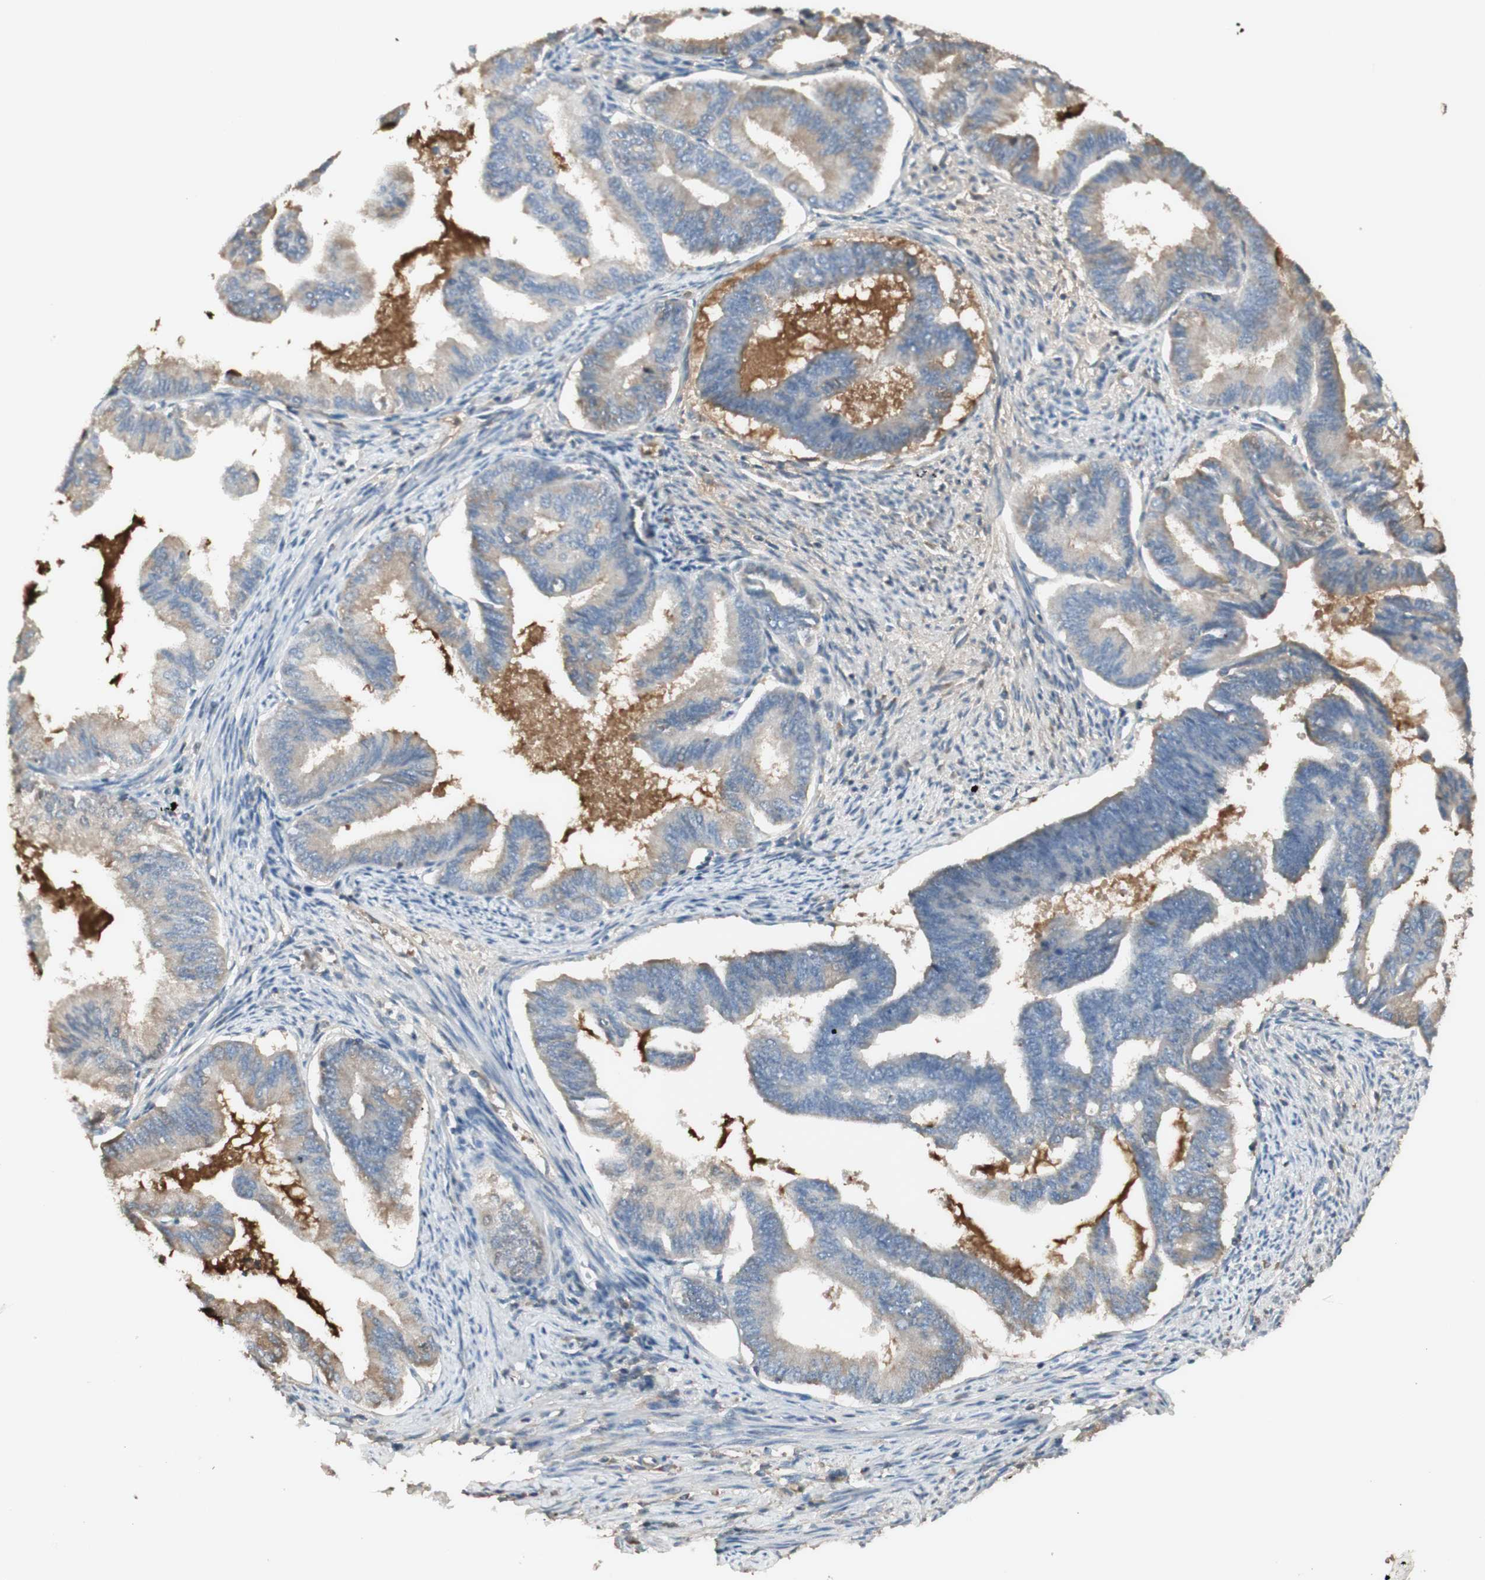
{"staining": {"intensity": "negative", "quantity": "none", "location": "none"}, "tissue": "endometrial cancer", "cell_type": "Tumor cells", "image_type": "cancer", "snomed": [{"axis": "morphology", "description": "Adenocarcinoma, NOS"}, {"axis": "topography", "description": "Endometrium"}], "caption": "A high-resolution micrograph shows immunohistochemistry (IHC) staining of endometrial cancer, which demonstrates no significant expression in tumor cells.", "gene": "IFNG", "patient": {"sex": "female", "age": 86}}